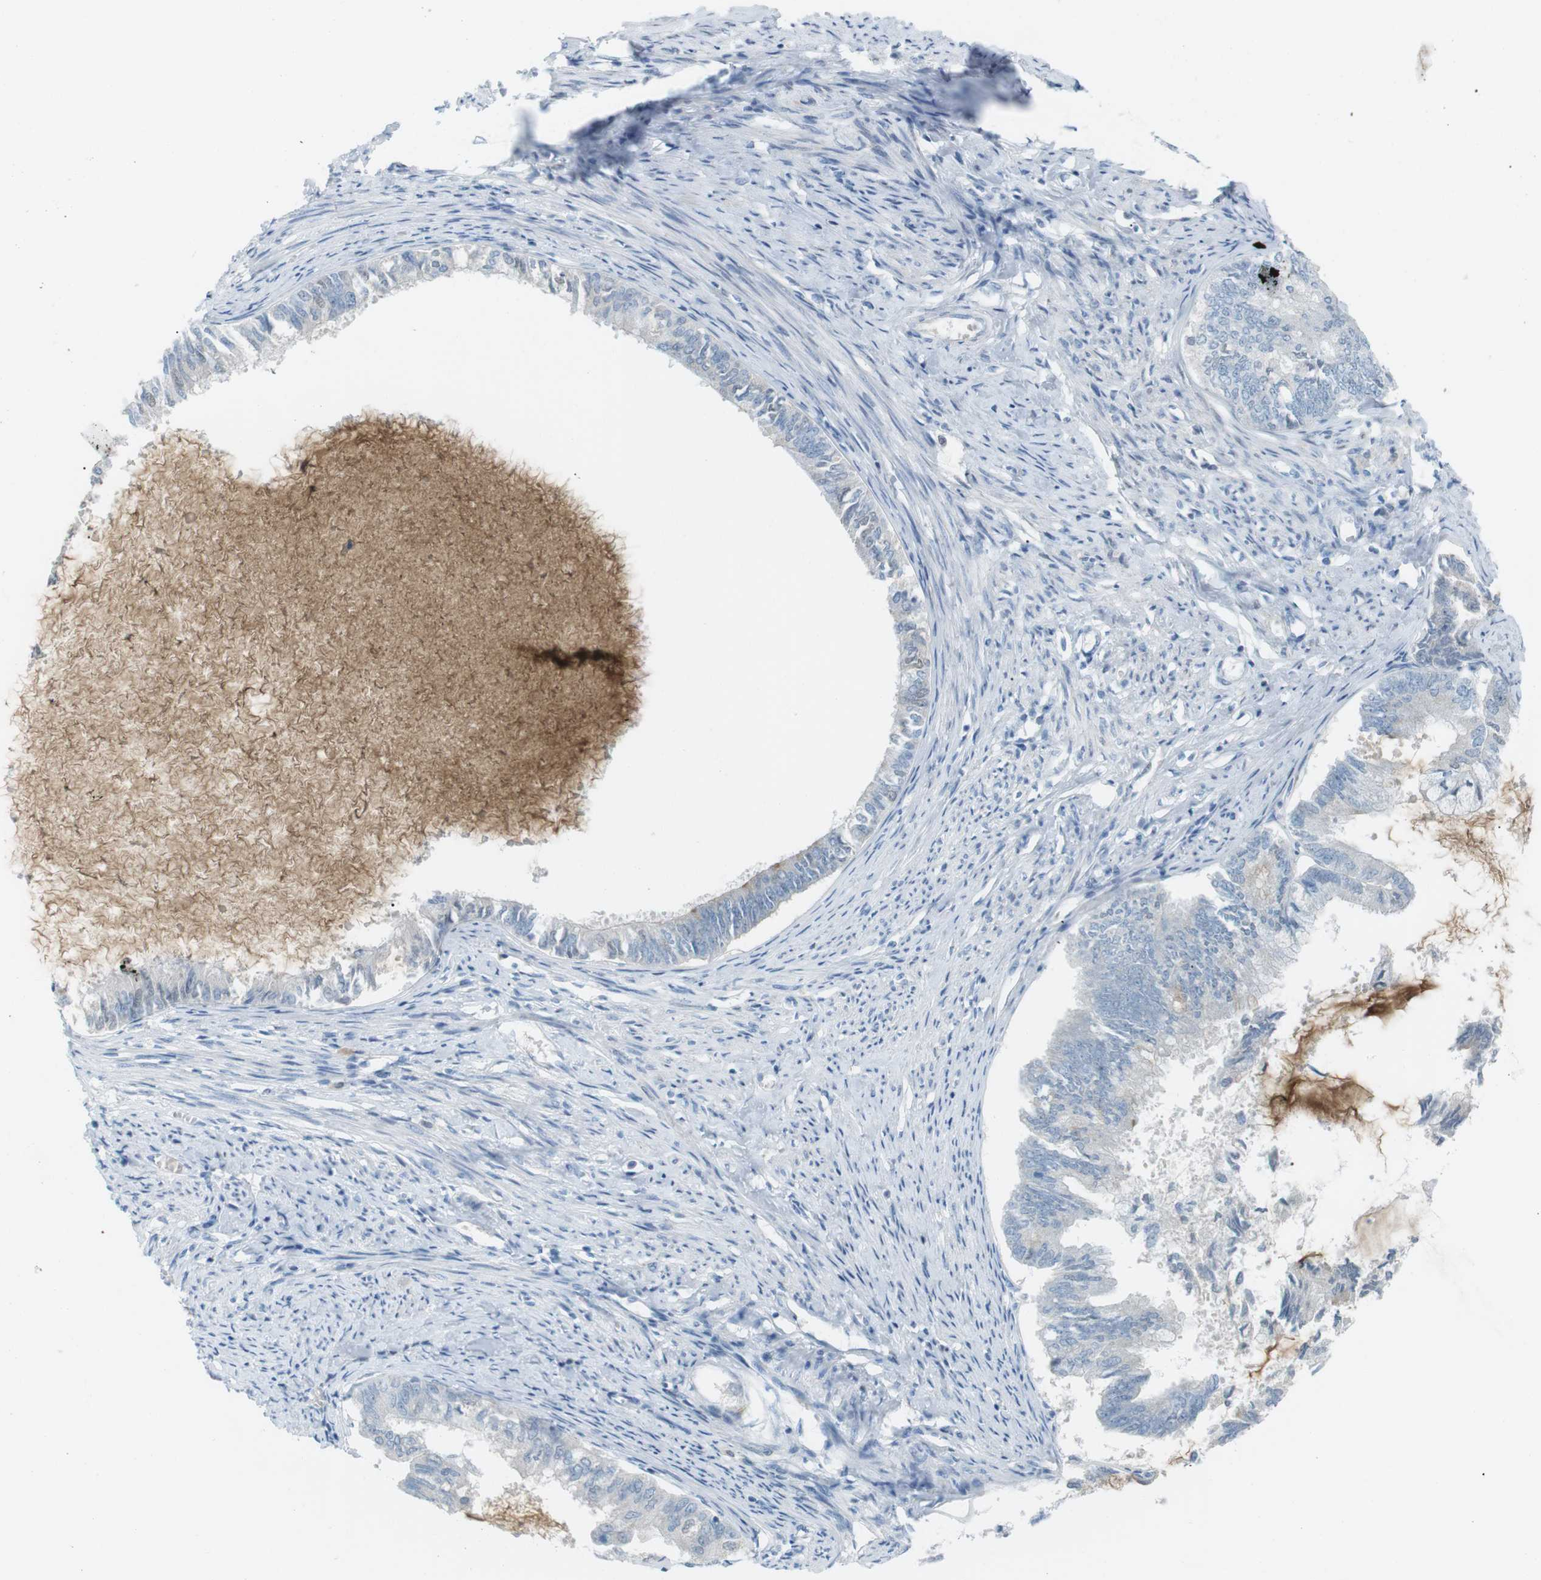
{"staining": {"intensity": "negative", "quantity": "none", "location": "none"}, "tissue": "endometrial cancer", "cell_type": "Tumor cells", "image_type": "cancer", "snomed": [{"axis": "morphology", "description": "Adenocarcinoma, NOS"}, {"axis": "topography", "description": "Endometrium"}], "caption": "Endometrial cancer stained for a protein using immunohistochemistry (IHC) exhibits no positivity tumor cells.", "gene": "AZGP1", "patient": {"sex": "female", "age": 86}}